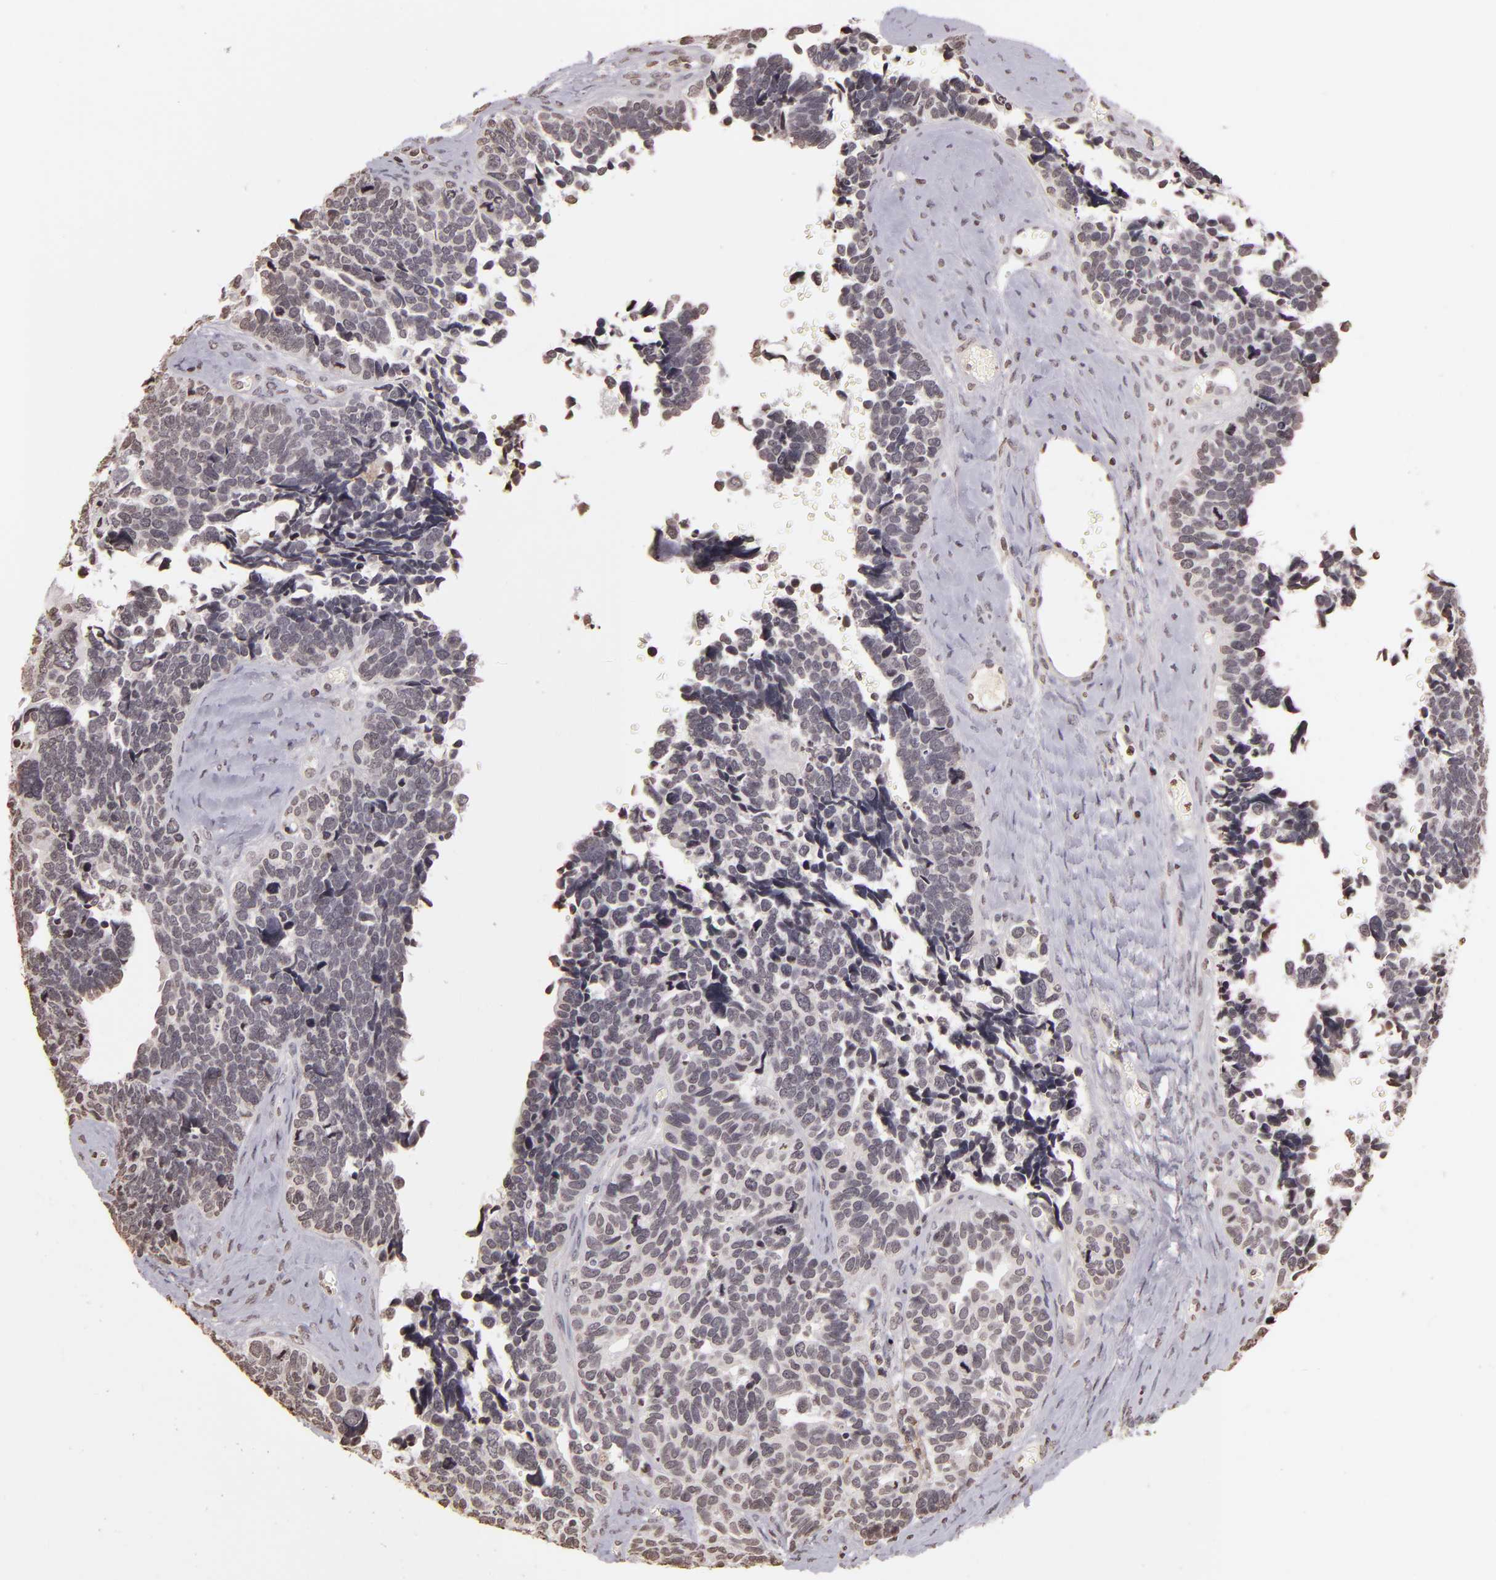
{"staining": {"intensity": "negative", "quantity": "none", "location": "none"}, "tissue": "ovarian cancer", "cell_type": "Tumor cells", "image_type": "cancer", "snomed": [{"axis": "morphology", "description": "Cystadenocarcinoma, serous, NOS"}, {"axis": "topography", "description": "Ovary"}], "caption": "Immunohistochemistry micrograph of neoplastic tissue: ovarian cancer stained with DAB (3,3'-diaminobenzidine) displays no significant protein staining in tumor cells.", "gene": "THRB", "patient": {"sex": "female", "age": 77}}